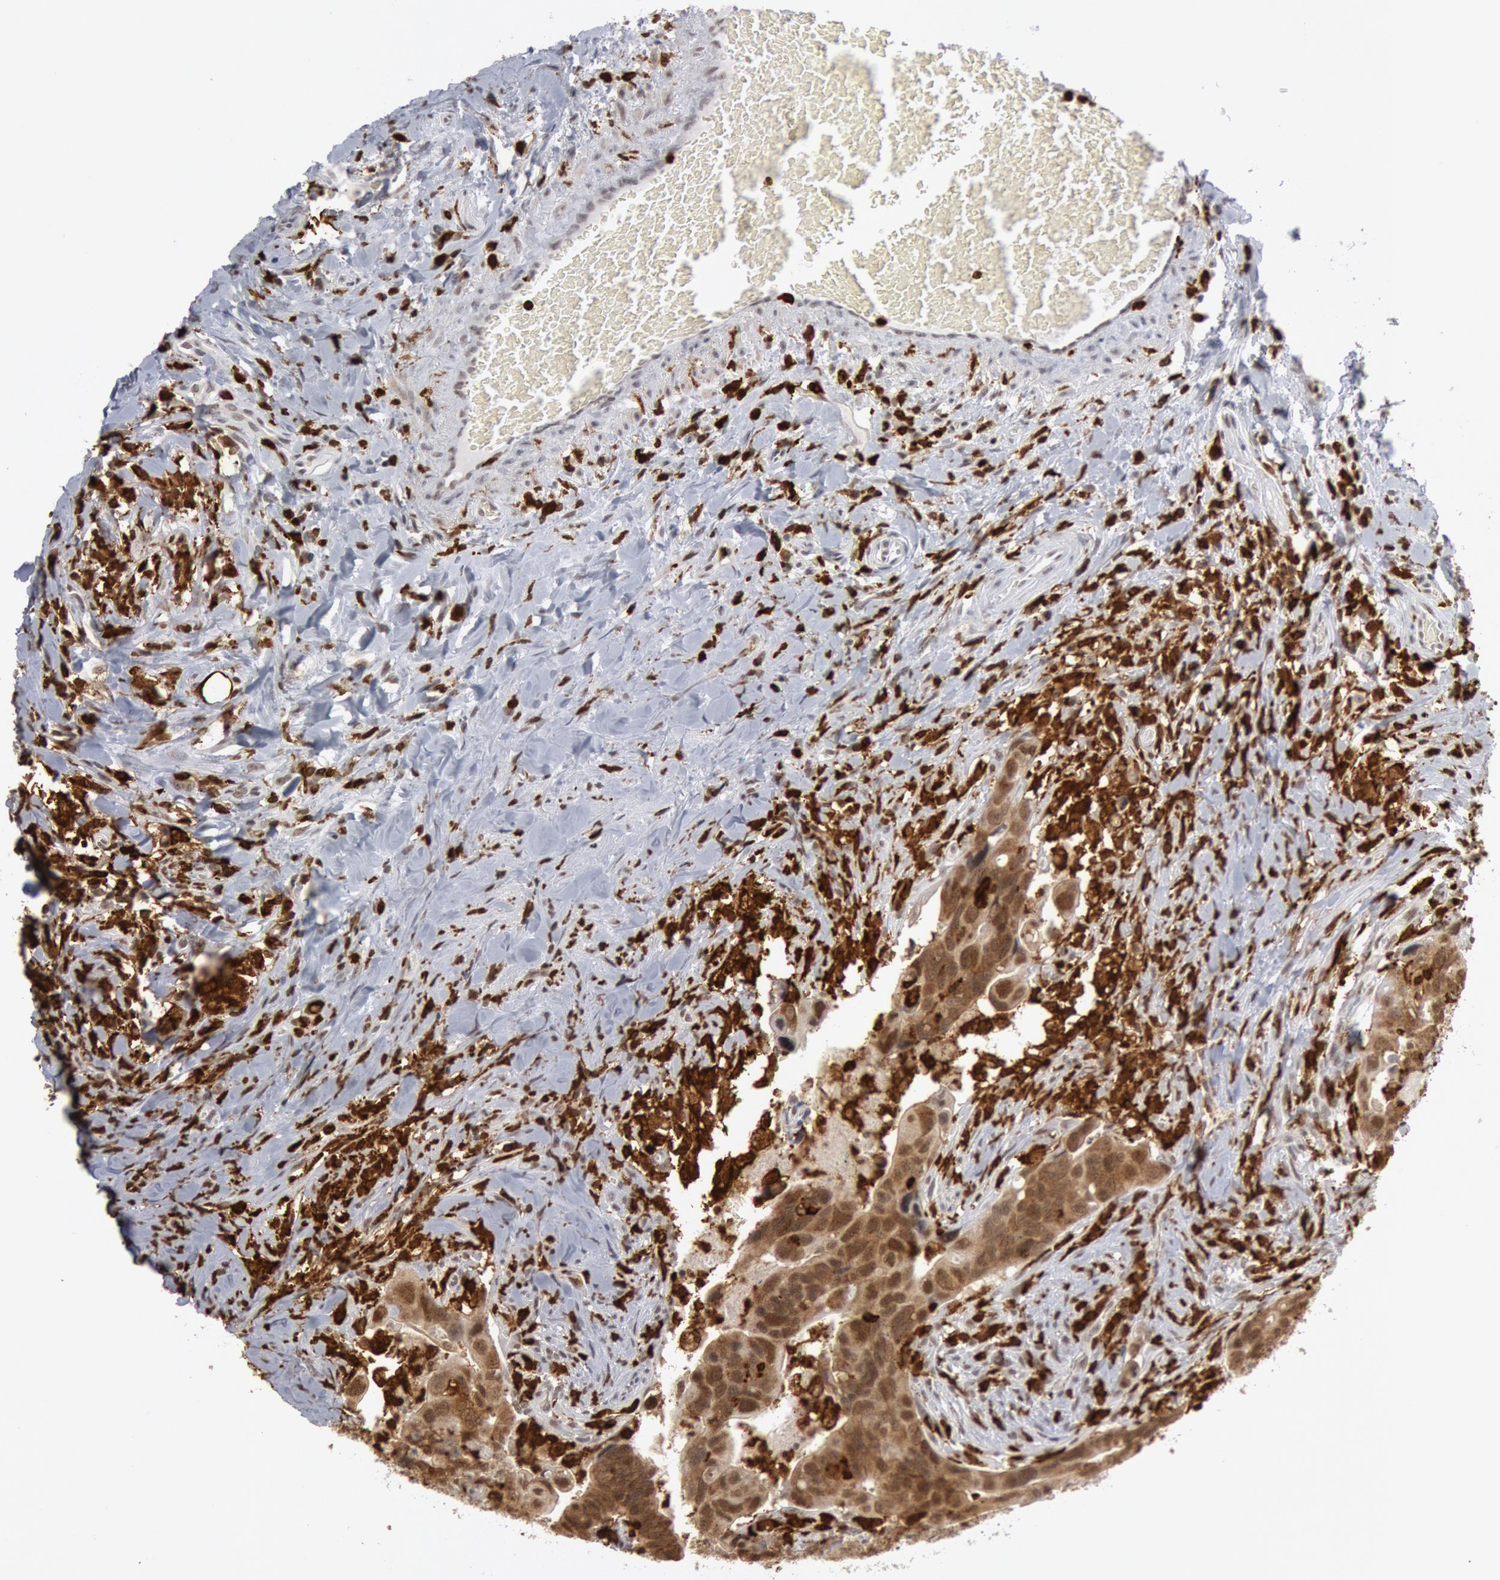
{"staining": {"intensity": "weak", "quantity": ">75%", "location": "cytoplasmic/membranous,nuclear"}, "tissue": "colorectal cancer", "cell_type": "Tumor cells", "image_type": "cancer", "snomed": [{"axis": "morphology", "description": "Adenocarcinoma, NOS"}, {"axis": "topography", "description": "Rectum"}], "caption": "Immunohistochemical staining of human colorectal cancer reveals weak cytoplasmic/membranous and nuclear protein expression in about >75% of tumor cells.", "gene": "PTPN6", "patient": {"sex": "male", "age": 53}}